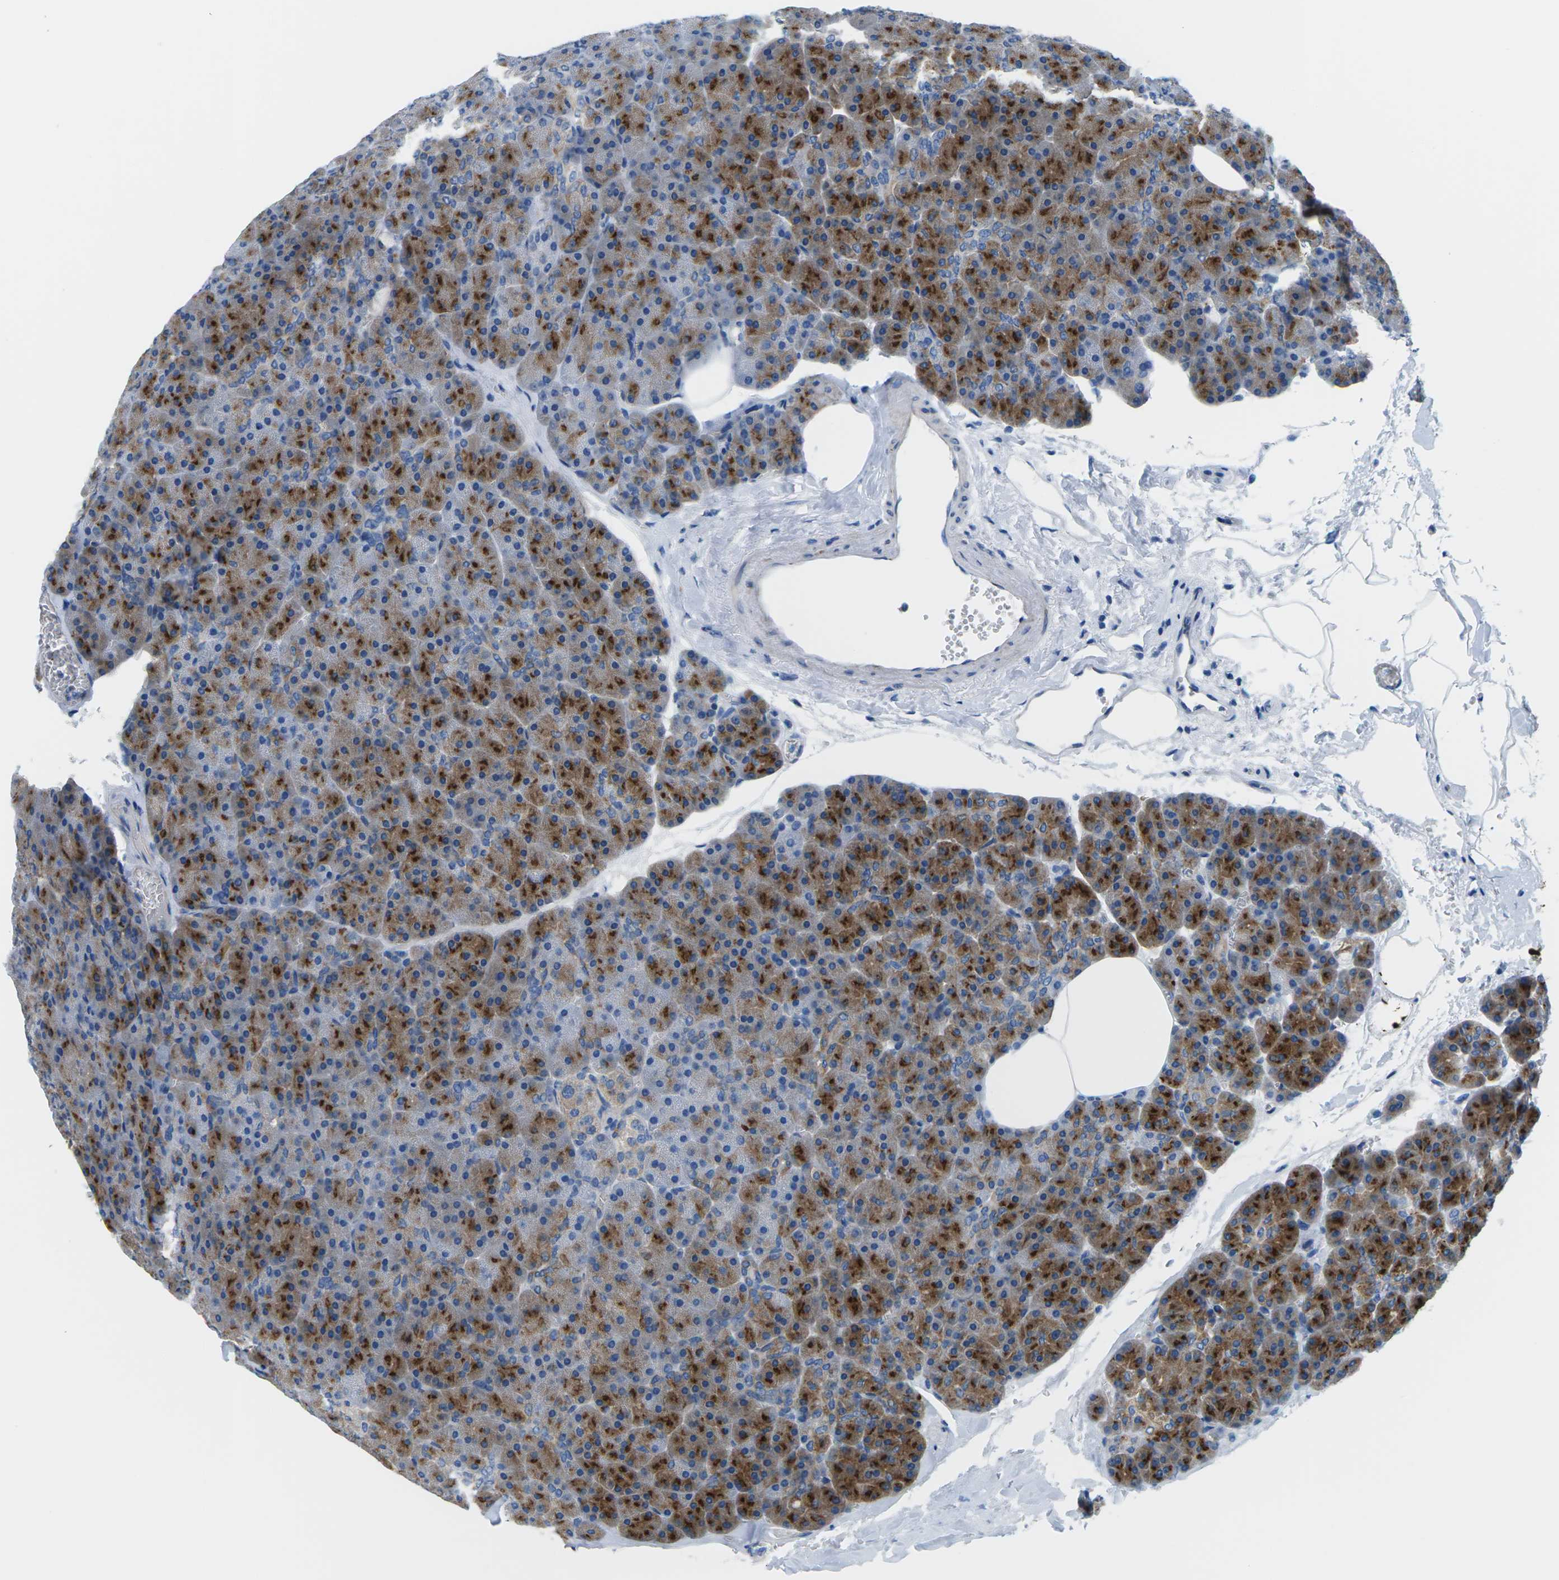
{"staining": {"intensity": "strong", "quantity": "25%-75%", "location": "cytoplasmic/membranous"}, "tissue": "pancreas", "cell_type": "Exocrine glandular cells", "image_type": "normal", "snomed": [{"axis": "morphology", "description": "Normal tissue, NOS"}, {"axis": "topography", "description": "Pancreas"}], "caption": "Exocrine glandular cells exhibit strong cytoplasmic/membranous staining in about 25%-75% of cells in unremarkable pancreas. (DAB (3,3'-diaminobenzidine) = brown stain, brightfield microscopy at high magnification).", "gene": "SYNGR2", "patient": {"sex": "female", "age": 35}}